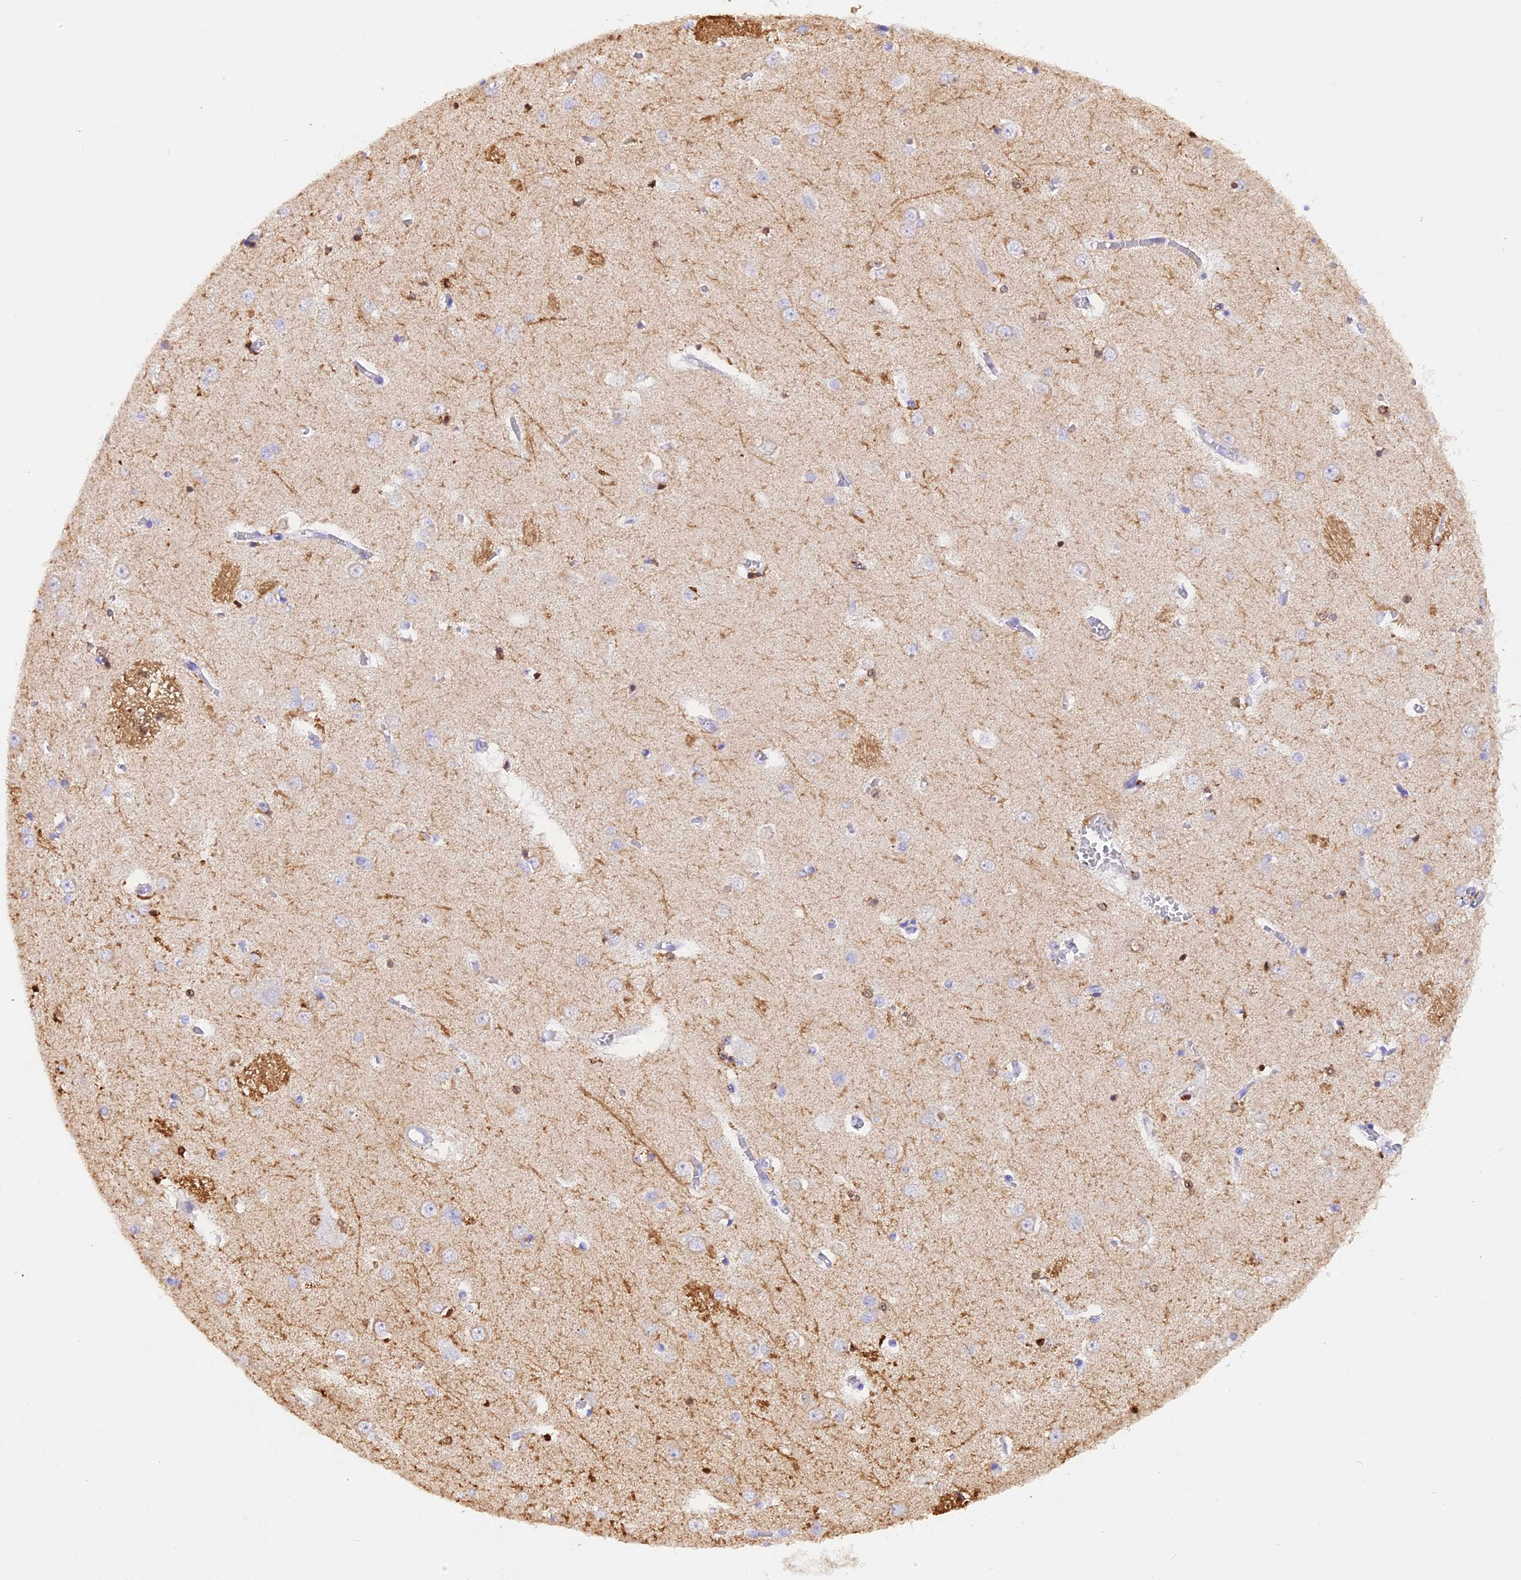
{"staining": {"intensity": "moderate", "quantity": "<25%", "location": "cytoplasmic/membranous"}, "tissue": "caudate", "cell_type": "Glial cells", "image_type": "normal", "snomed": [{"axis": "morphology", "description": "Normal tissue, NOS"}, {"axis": "topography", "description": "Lateral ventricle wall"}], "caption": "High-power microscopy captured an immunohistochemistry image of benign caudate, revealing moderate cytoplasmic/membranous expression in approximately <25% of glial cells.", "gene": "FAM193A", "patient": {"sex": "male", "age": 37}}